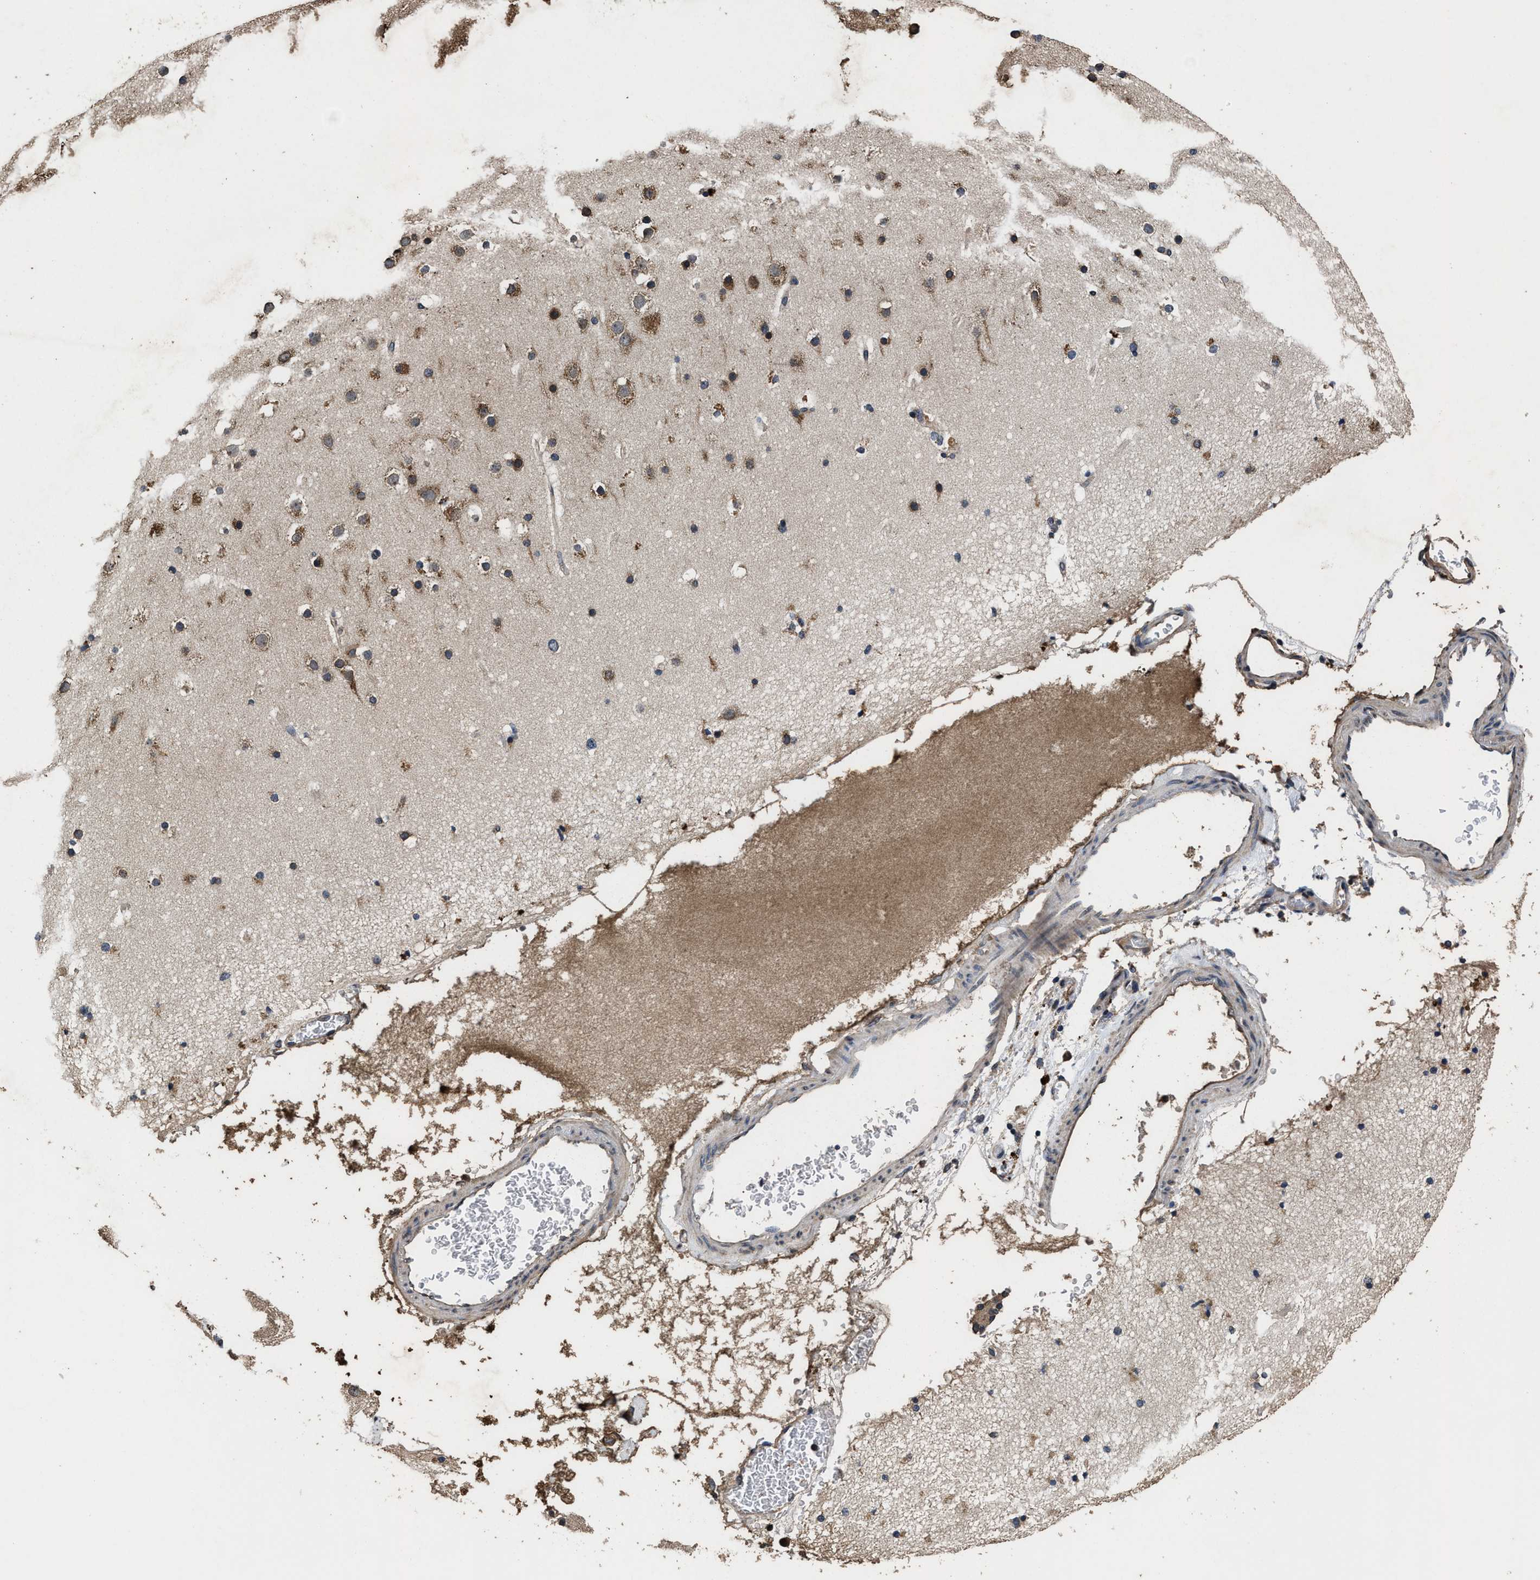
{"staining": {"intensity": "moderate", "quantity": ">75%", "location": "cytoplasmic/membranous"}, "tissue": "cerebral cortex", "cell_type": "Endothelial cells", "image_type": "normal", "snomed": [{"axis": "morphology", "description": "Normal tissue, NOS"}, {"axis": "topography", "description": "Cerebral cortex"}], "caption": "Cerebral cortex stained for a protein (brown) reveals moderate cytoplasmic/membranous positive staining in about >75% of endothelial cells.", "gene": "EBAG9", "patient": {"sex": "male", "age": 57}}